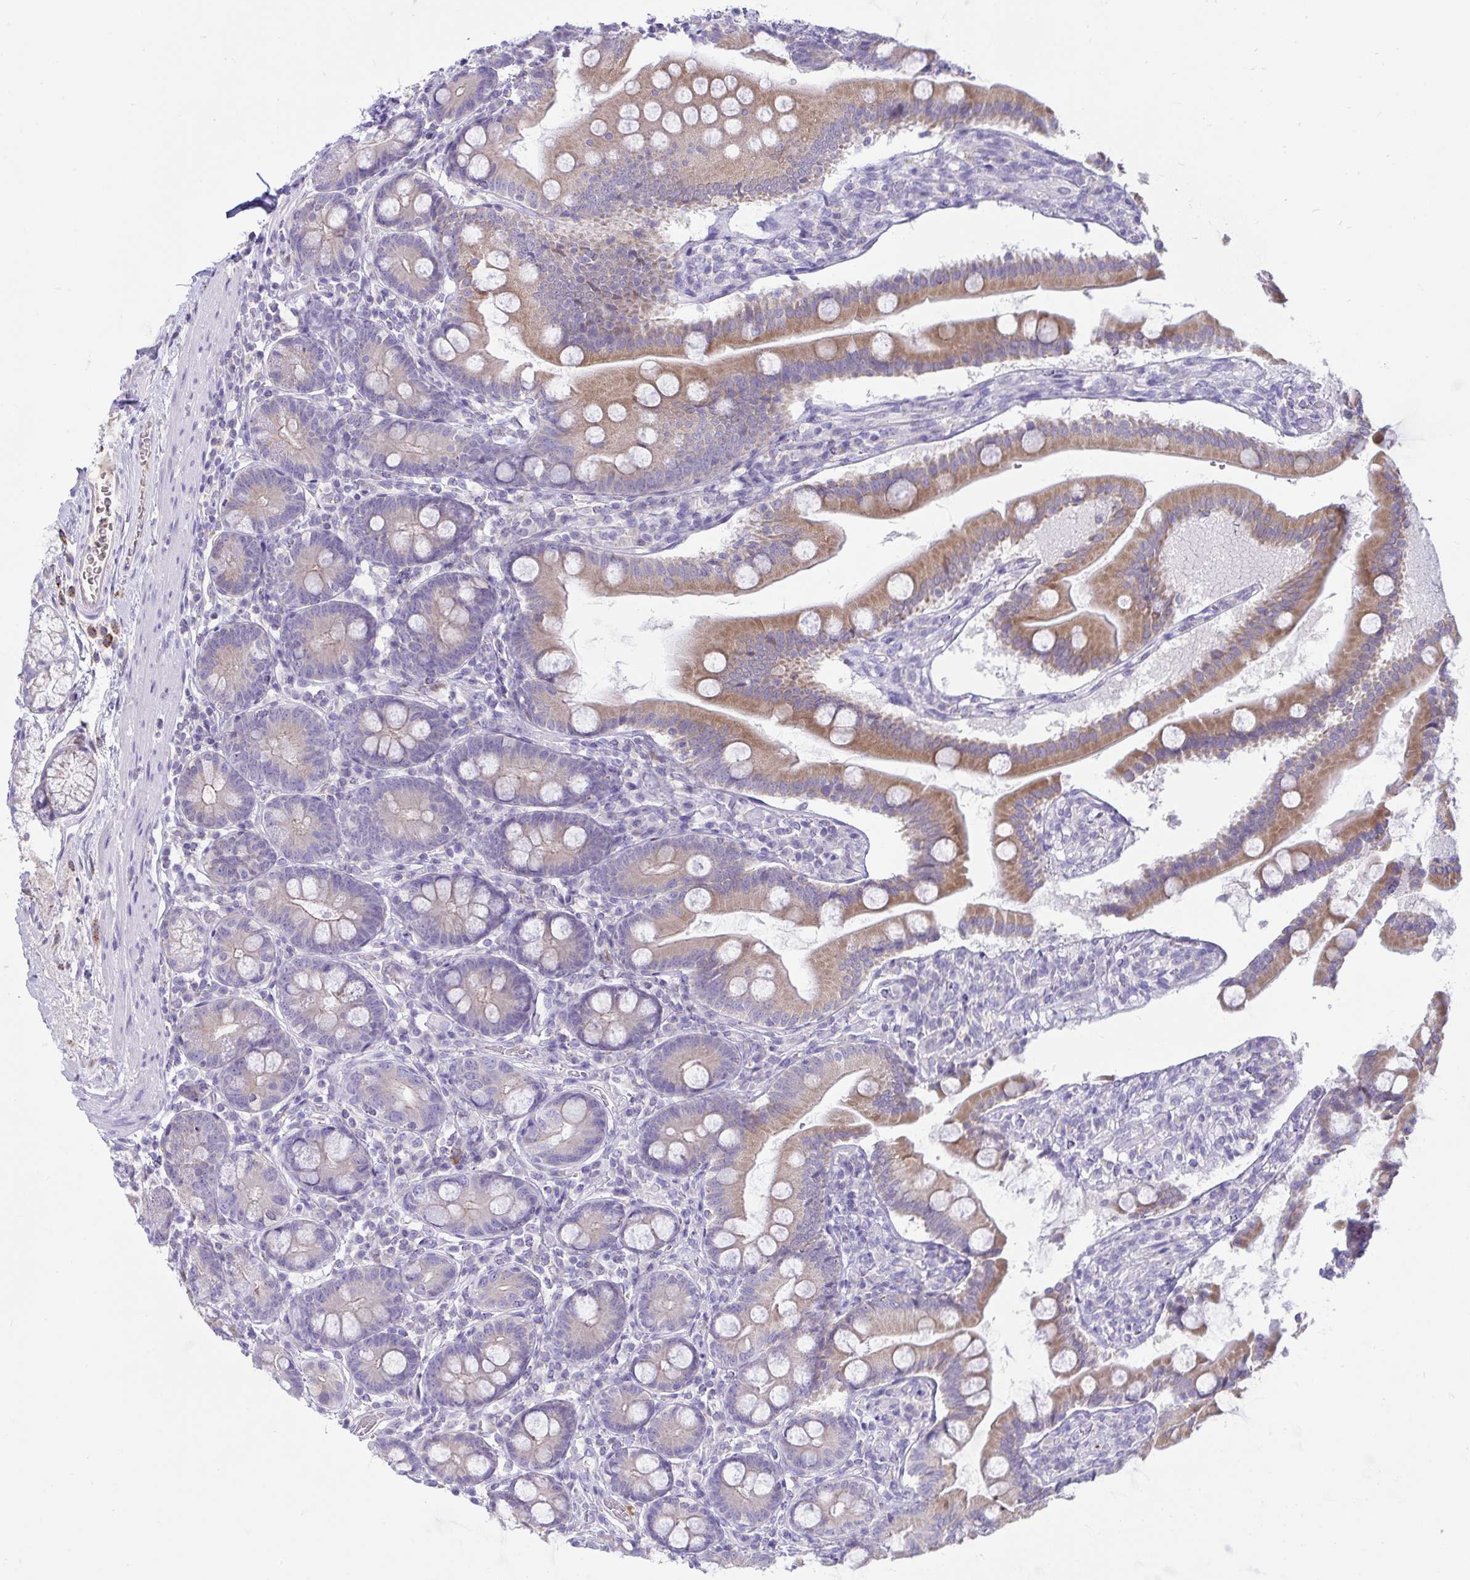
{"staining": {"intensity": "moderate", "quantity": ">75%", "location": "cytoplasmic/membranous"}, "tissue": "duodenum", "cell_type": "Glandular cells", "image_type": "normal", "snomed": [{"axis": "morphology", "description": "Normal tissue, NOS"}, {"axis": "topography", "description": "Duodenum"}], "caption": "Protein expression analysis of benign human duodenum reveals moderate cytoplasmic/membranous positivity in approximately >75% of glandular cells.", "gene": "PLA2G12B", "patient": {"sex": "female", "age": 67}}